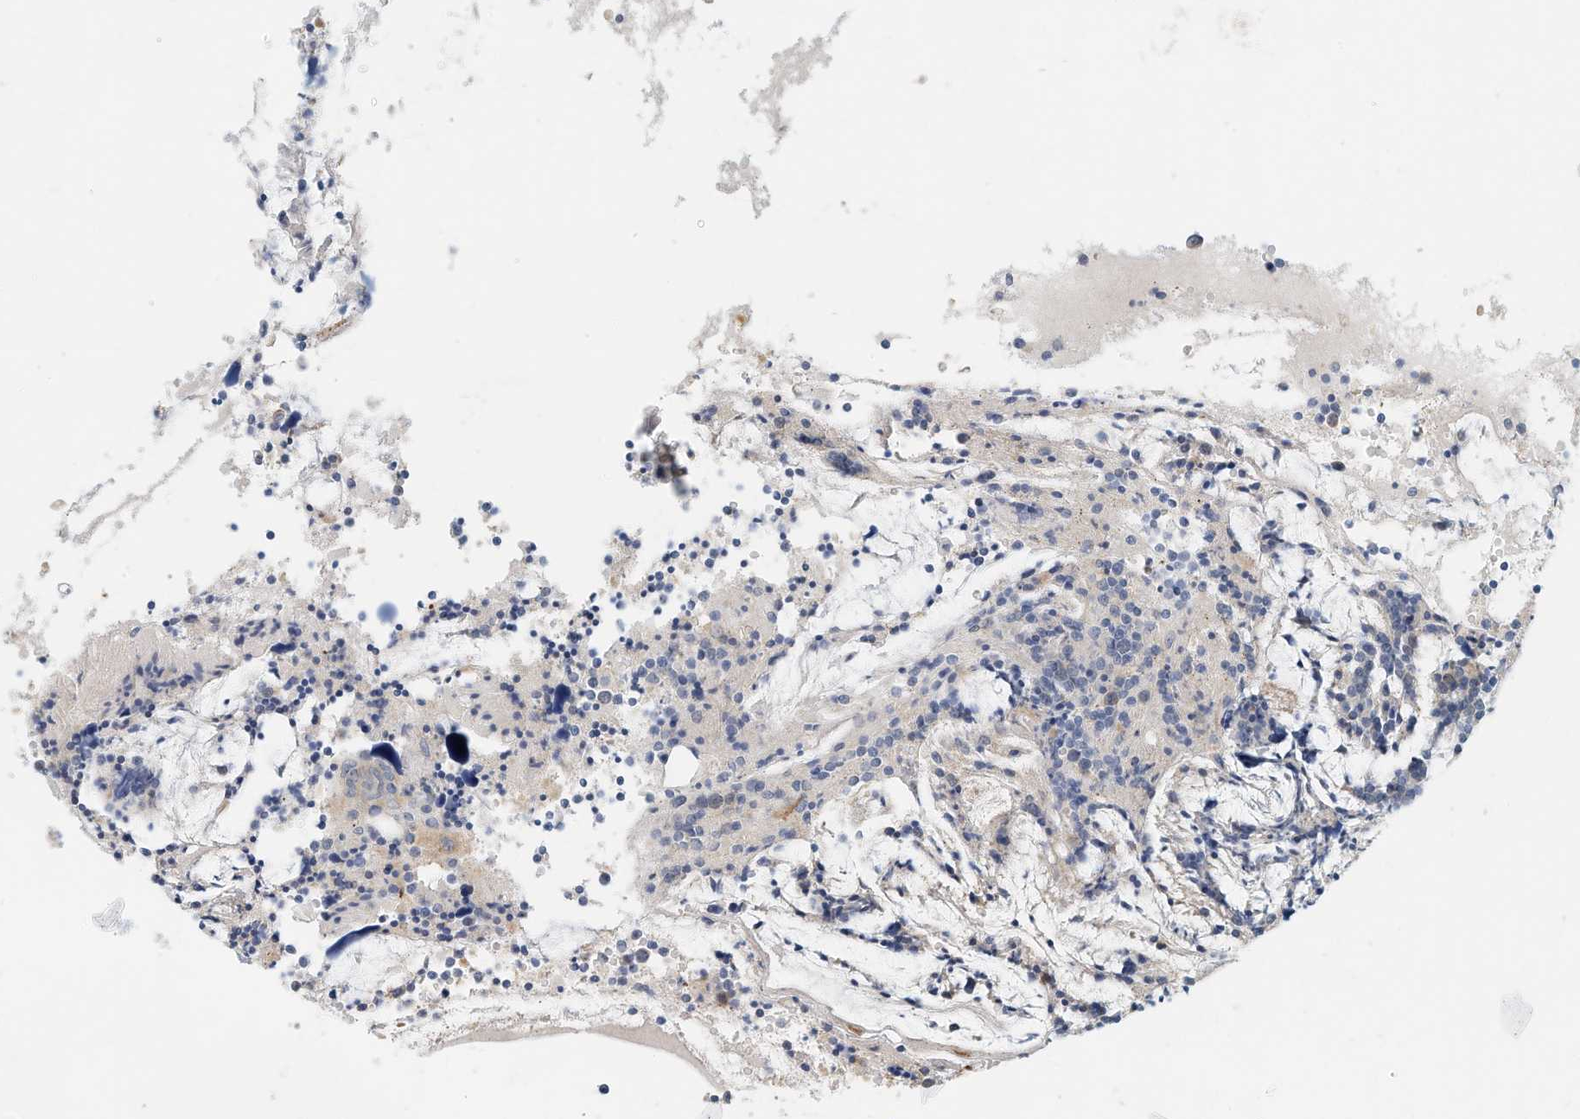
{"staining": {"intensity": "negative", "quantity": "none", "location": "none"}, "tissue": "appendix", "cell_type": "Glandular cells", "image_type": "normal", "snomed": [{"axis": "morphology", "description": "Normal tissue, NOS"}, {"axis": "topography", "description": "Appendix"}], "caption": "An IHC photomicrograph of benign appendix is shown. There is no staining in glandular cells of appendix.", "gene": "ARHGAP28", "patient": {"sex": "female", "age": 54}}